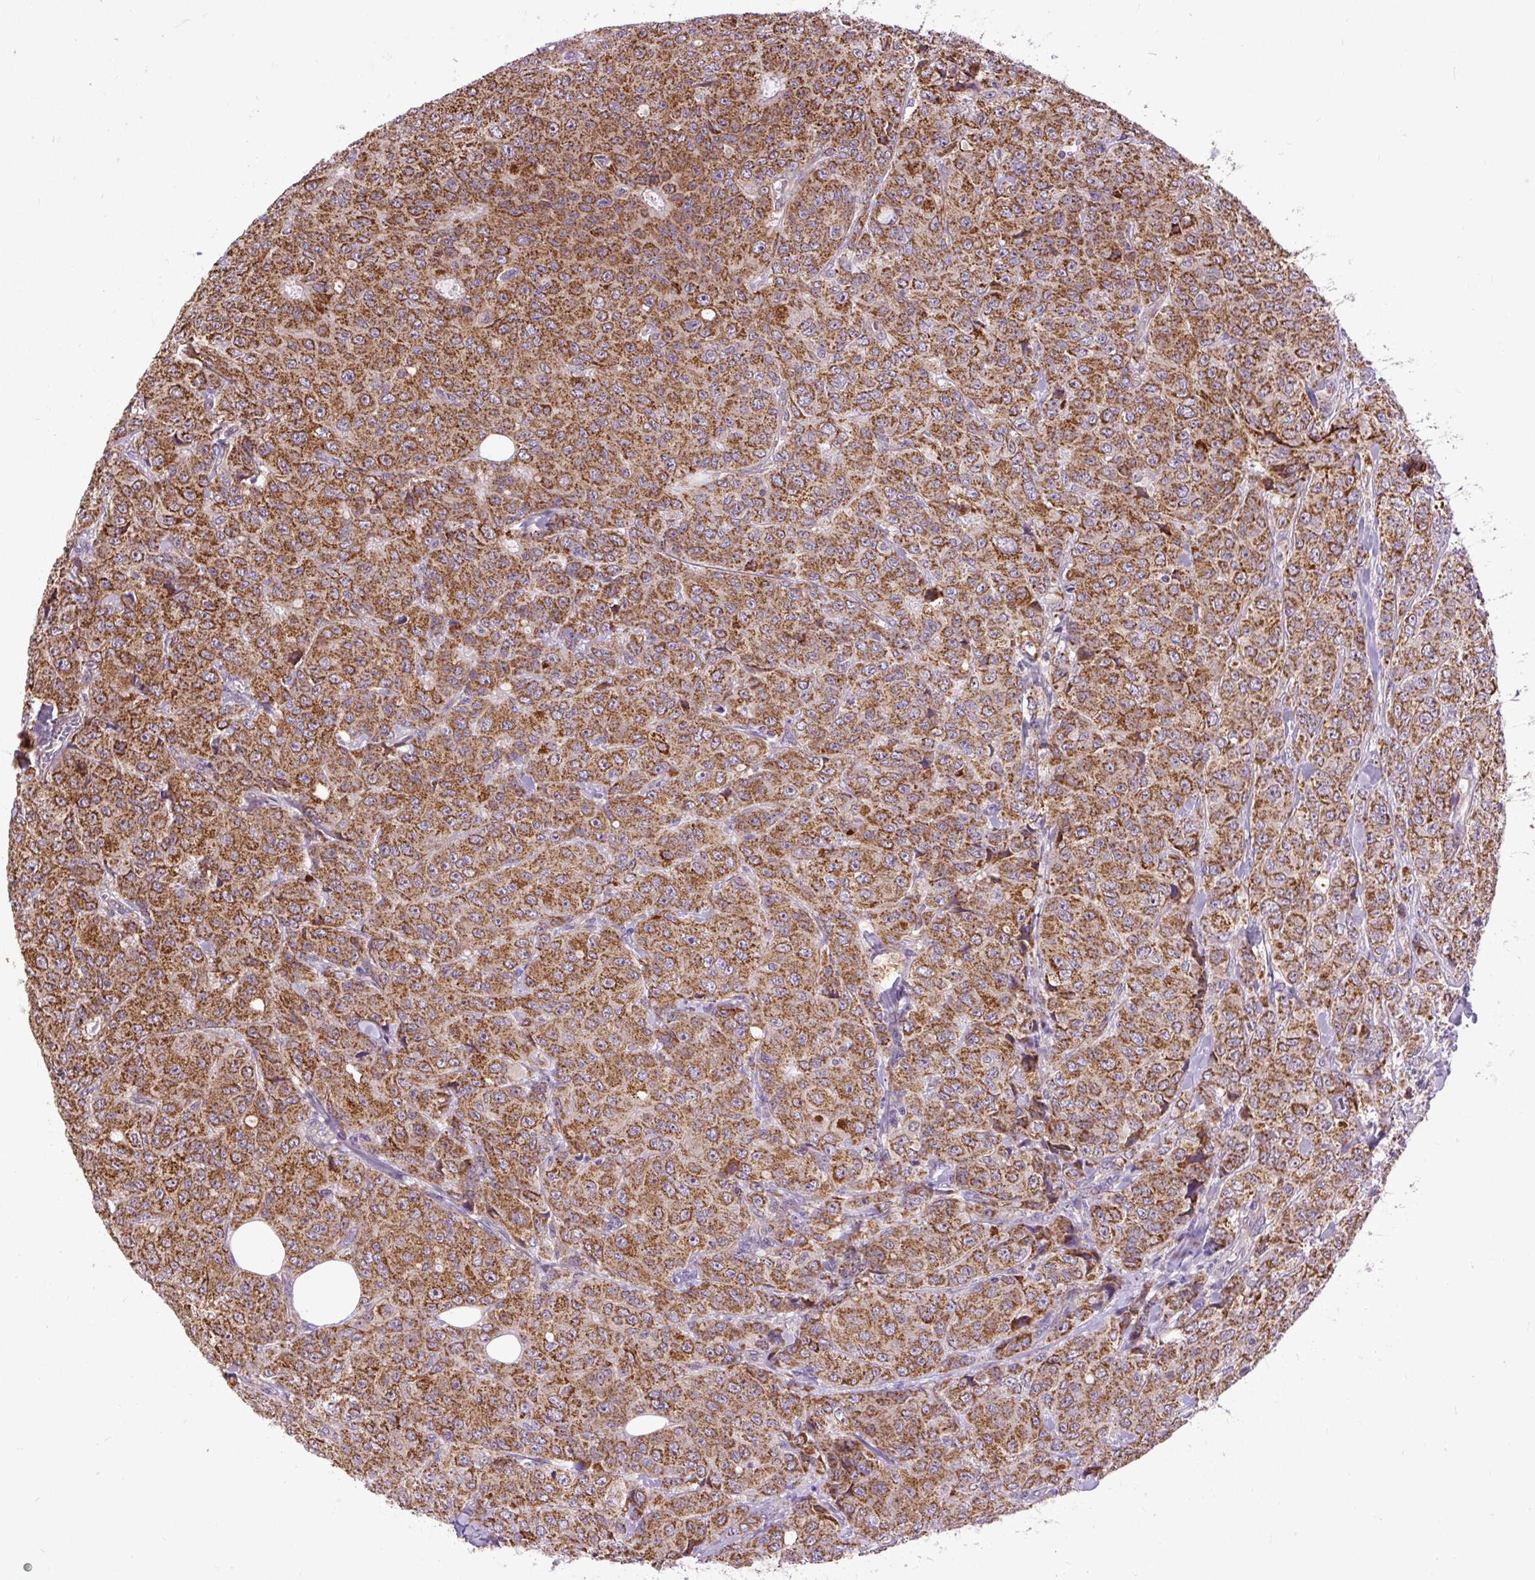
{"staining": {"intensity": "strong", "quantity": ">75%", "location": "cytoplasmic/membranous"}, "tissue": "breast cancer", "cell_type": "Tumor cells", "image_type": "cancer", "snomed": [{"axis": "morphology", "description": "Duct carcinoma"}, {"axis": "topography", "description": "Breast"}], "caption": "The photomicrograph exhibits a brown stain indicating the presence of a protein in the cytoplasmic/membranous of tumor cells in intraductal carcinoma (breast).", "gene": "TM2D3", "patient": {"sex": "female", "age": 43}}